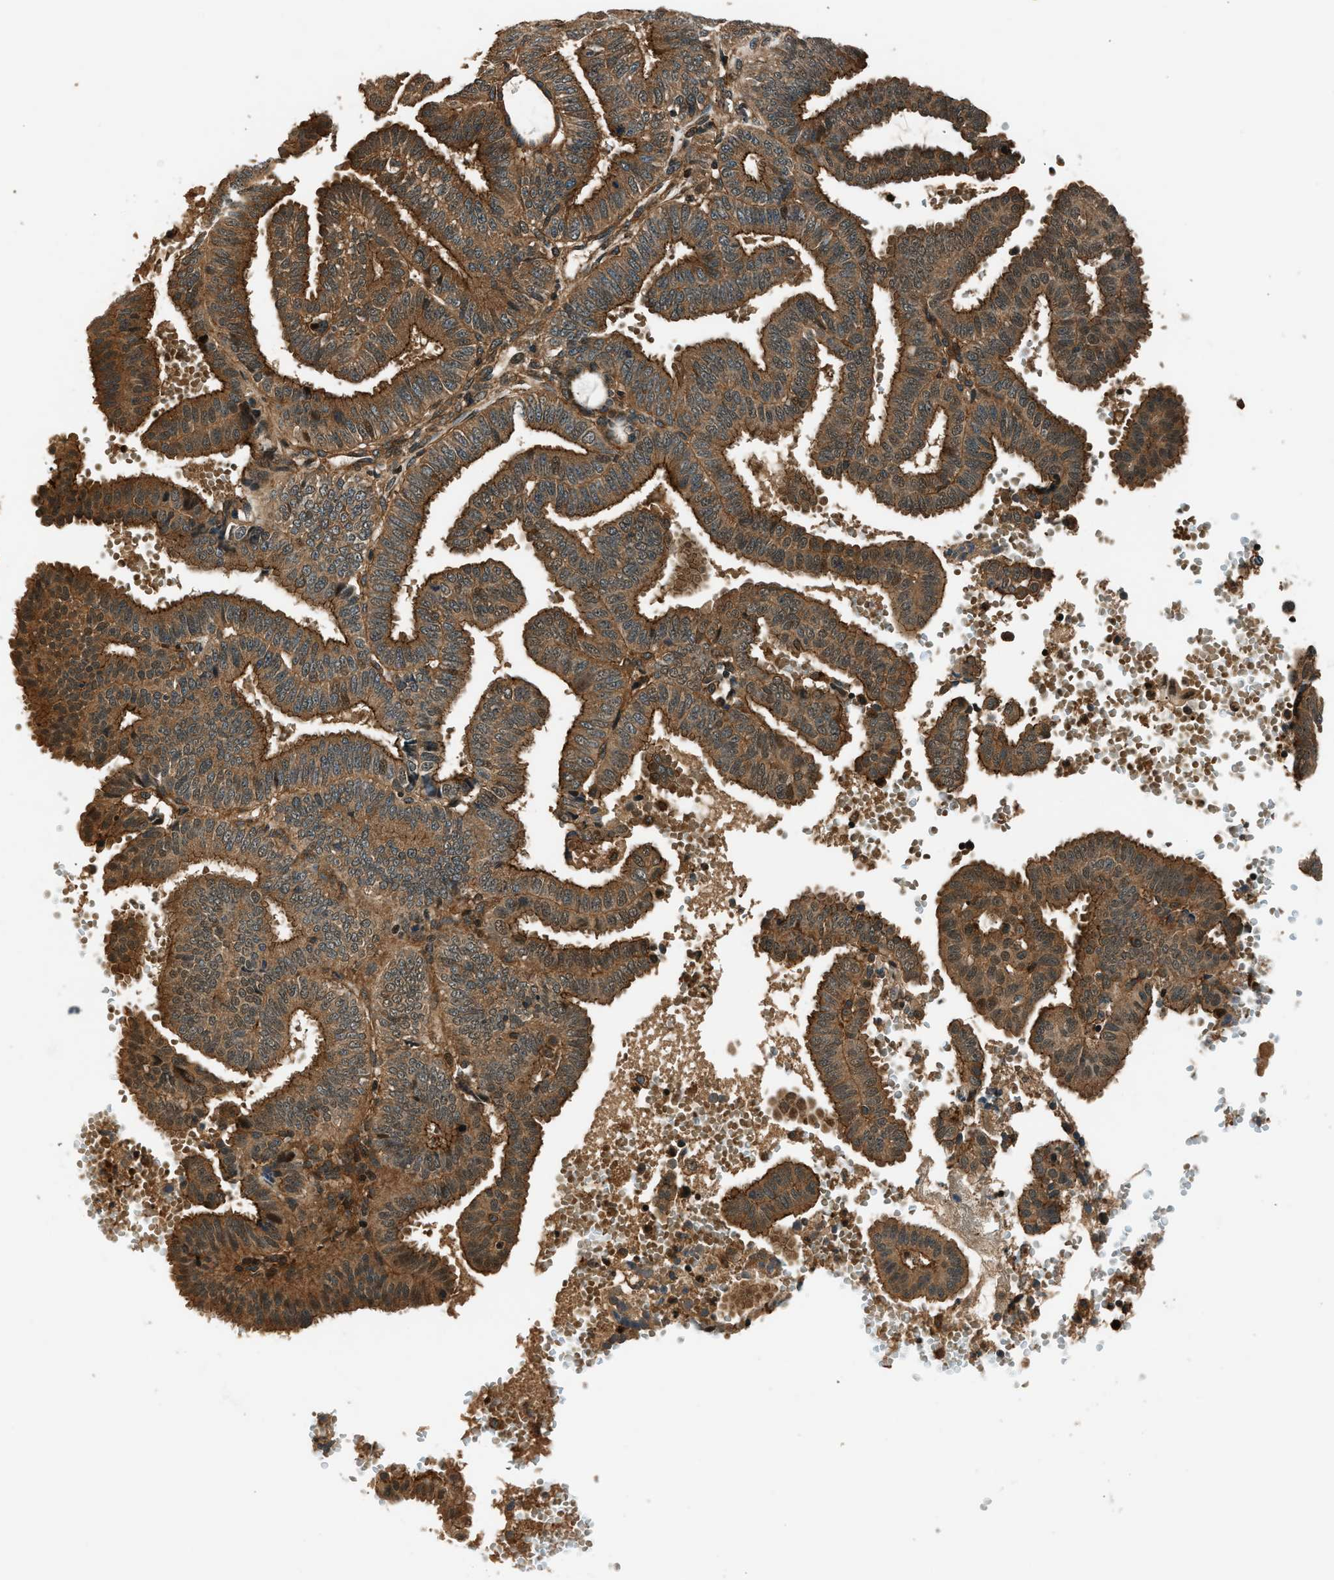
{"staining": {"intensity": "strong", "quantity": "25%-75%", "location": "cytoplasmic/membranous"}, "tissue": "endometrial cancer", "cell_type": "Tumor cells", "image_type": "cancer", "snomed": [{"axis": "morphology", "description": "Adenocarcinoma, NOS"}, {"axis": "topography", "description": "Endometrium"}], "caption": "About 25%-75% of tumor cells in human endometrial cancer (adenocarcinoma) demonstrate strong cytoplasmic/membranous protein expression as visualized by brown immunohistochemical staining.", "gene": "ARHGEF11", "patient": {"sex": "female", "age": 58}}